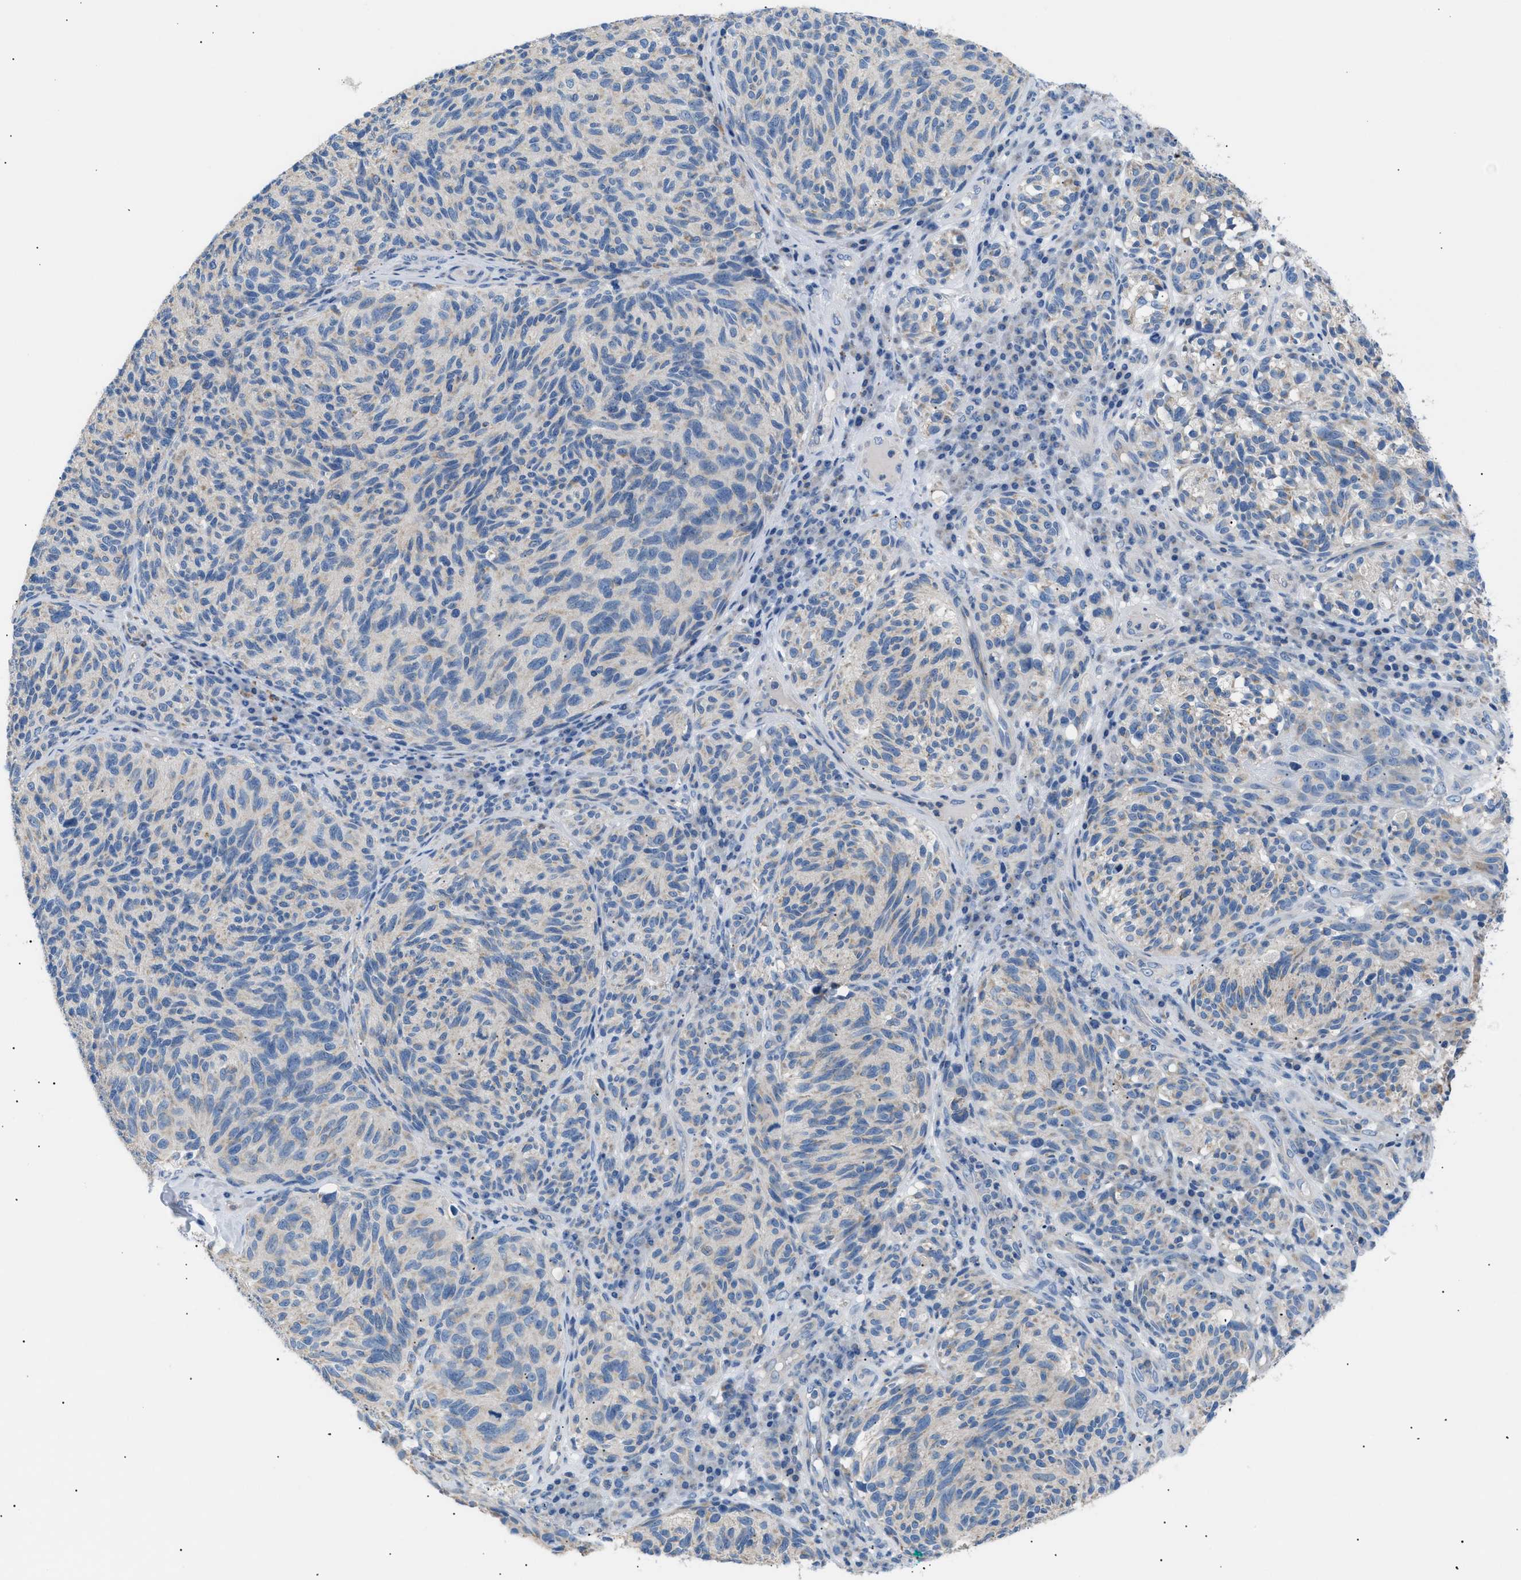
{"staining": {"intensity": "negative", "quantity": "none", "location": "none"}, "tissue": "melanoma", "cell_type": "Tumor cells", "image_type": "cancer", "snomed": [{"axis": "morphology", "description": "Malignant melanoma, NOS"}, {"axis": "topography", "description": "Skin"}], "caption": "Immunohistochemical staining of melanoma shows no significant positivity in tumor cells.", "gene": "ILDR1", "patient": {"sex": "female", "age": 73}}